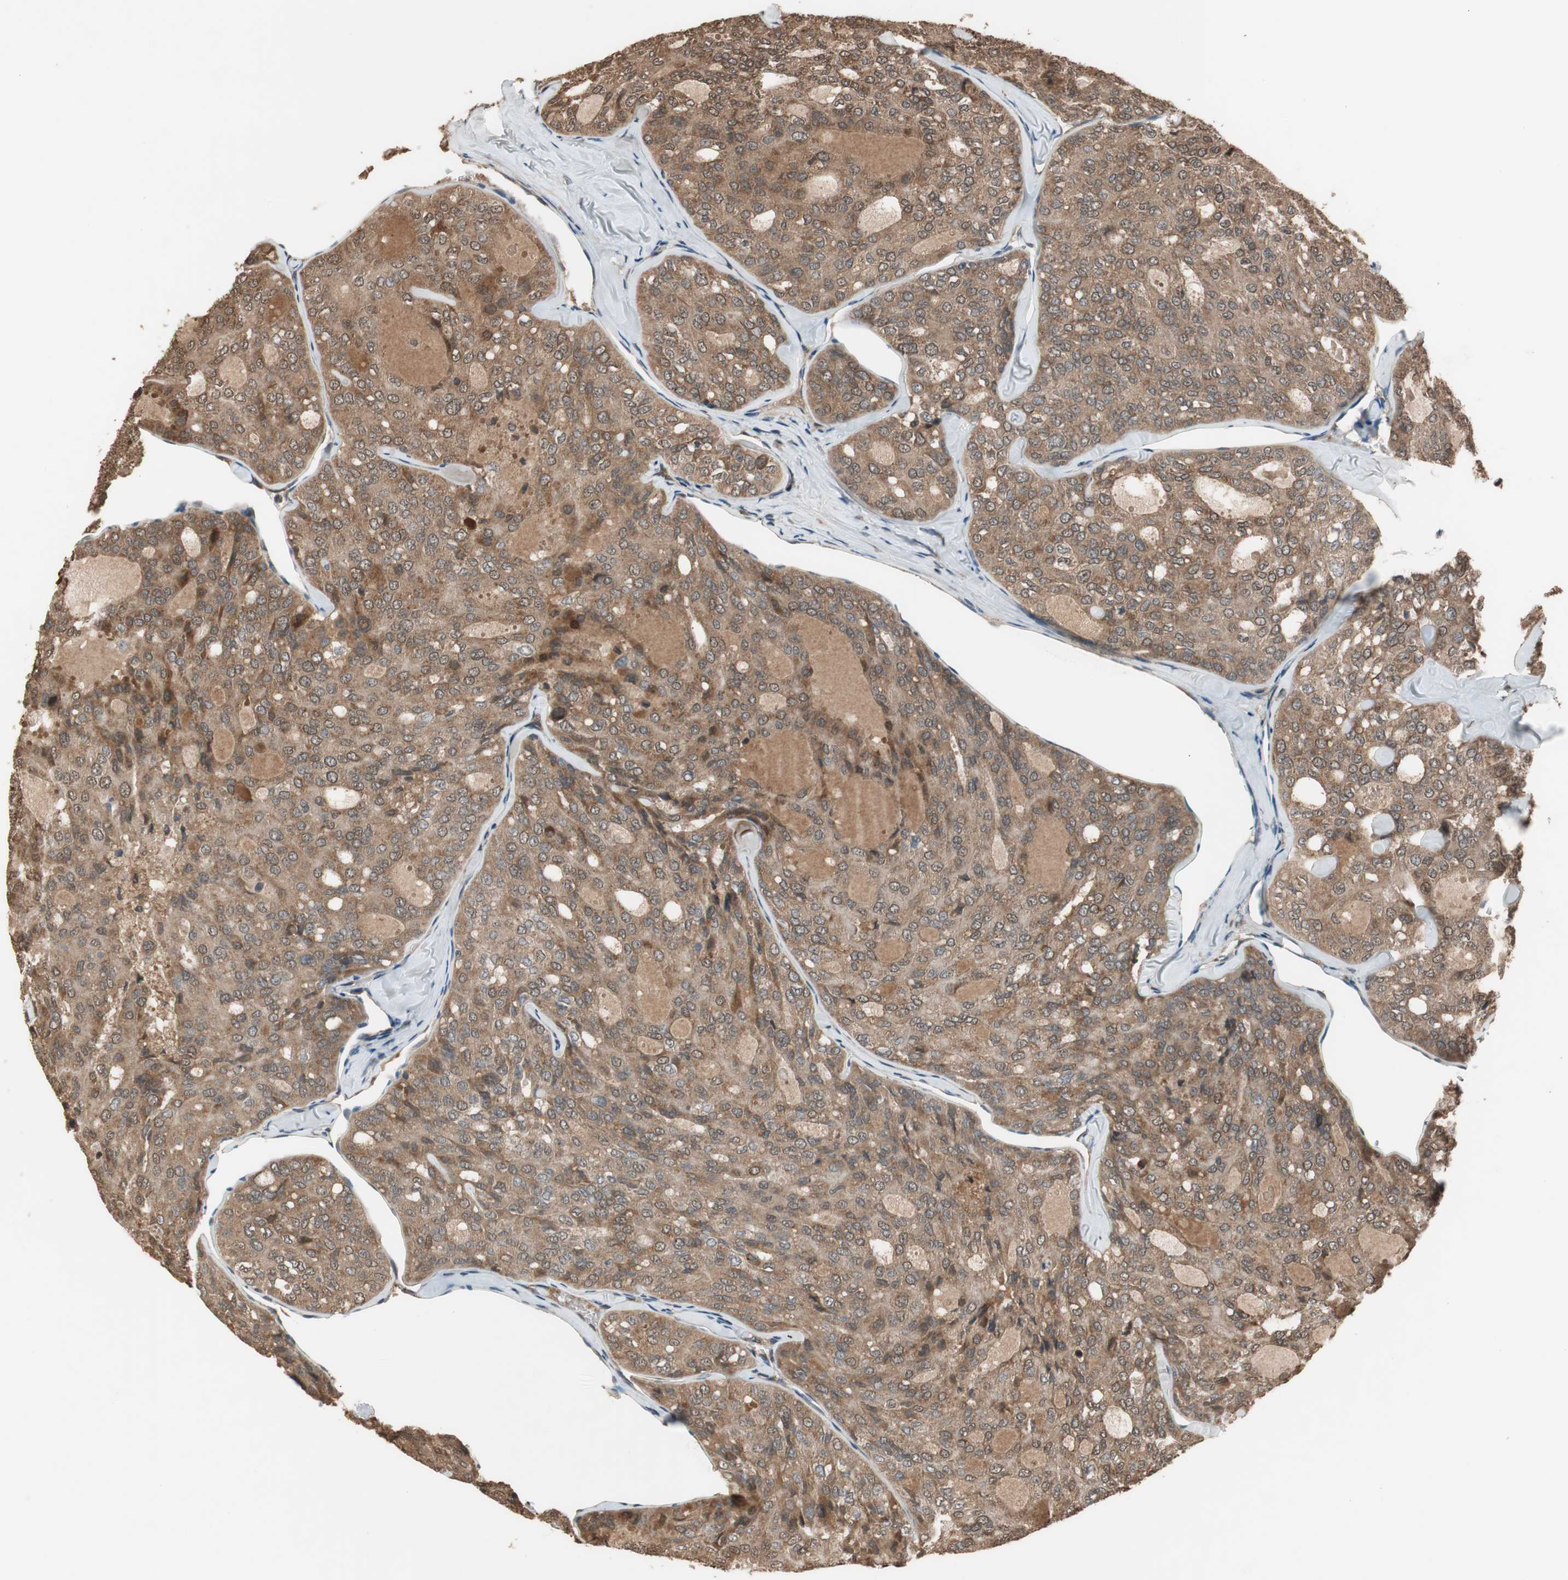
{"staining": {"intensity": "moderate", "quantity": ">75%", "location": "cytoplasmic/membranous"}, "tissue": "thyroid cancer", "cell_type": "Tumor cells", "image_type": "cancer", "snomed": [{"axis": "morphology", "description": "Follicular adenoma carcinoma, NOS"}, {"axis": "topography", "description": "Thyroid gland"}], "caption": "Immunohistochemistry (IHC) image of neoplastic tissue: human thyroid follicular adenoma carcinoma stained using immunohistochemistry (IHC) exhibits medium levels of moderate protein expression localized specifically in the cytoplasmic/membranous of tumor cells, appearing as a cytoplasmic/membranous brown color.", "gene": "TMEM230", "patient": {"sex": "male", "age": 75}}